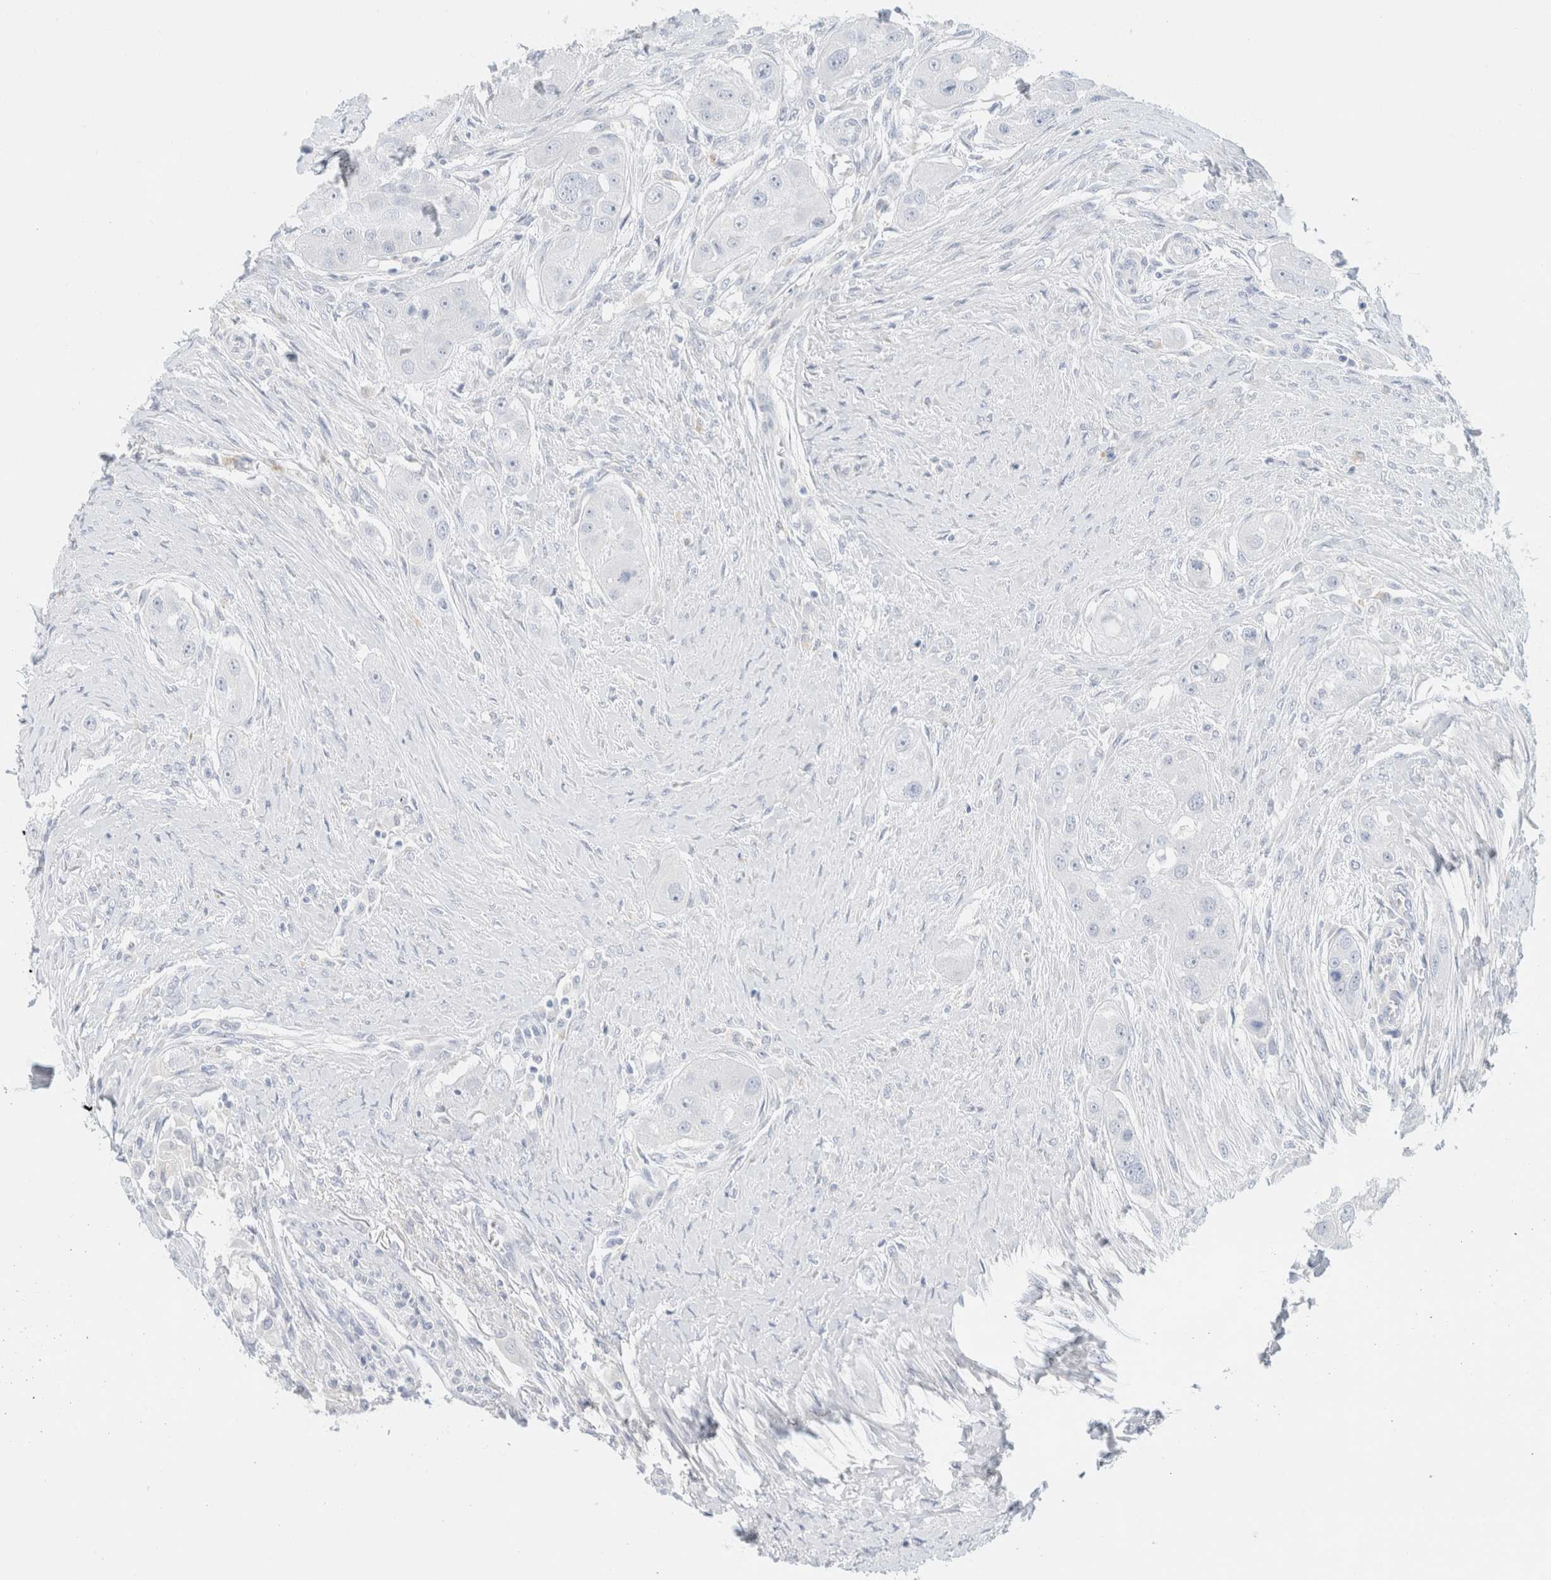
{"staining": {"intensity": "negative", "quantity": "none", "location": "none"}, "tissue": "head and neck cancer", "cell_type": "Tumor cells", "image_type": "cancer", "snomed": [{"axis": "morphology", "description": "Normal tissue, NOS"}, {"axis": "morphology", "description": "Squamous cell carcinoma, NOS"}, {"axis": "topography", "description": "Skeletal muscle"}, {"axis": "topography", "description": "Head-Neck"}], "caption": "This is an immunohistochemistry (IHC) image of human head and neck cancer (squamous cell carcinoma). There is no expression in tumor cells.", "gene": "CPQ", "patient": {"sex": "male", "age": 51}}